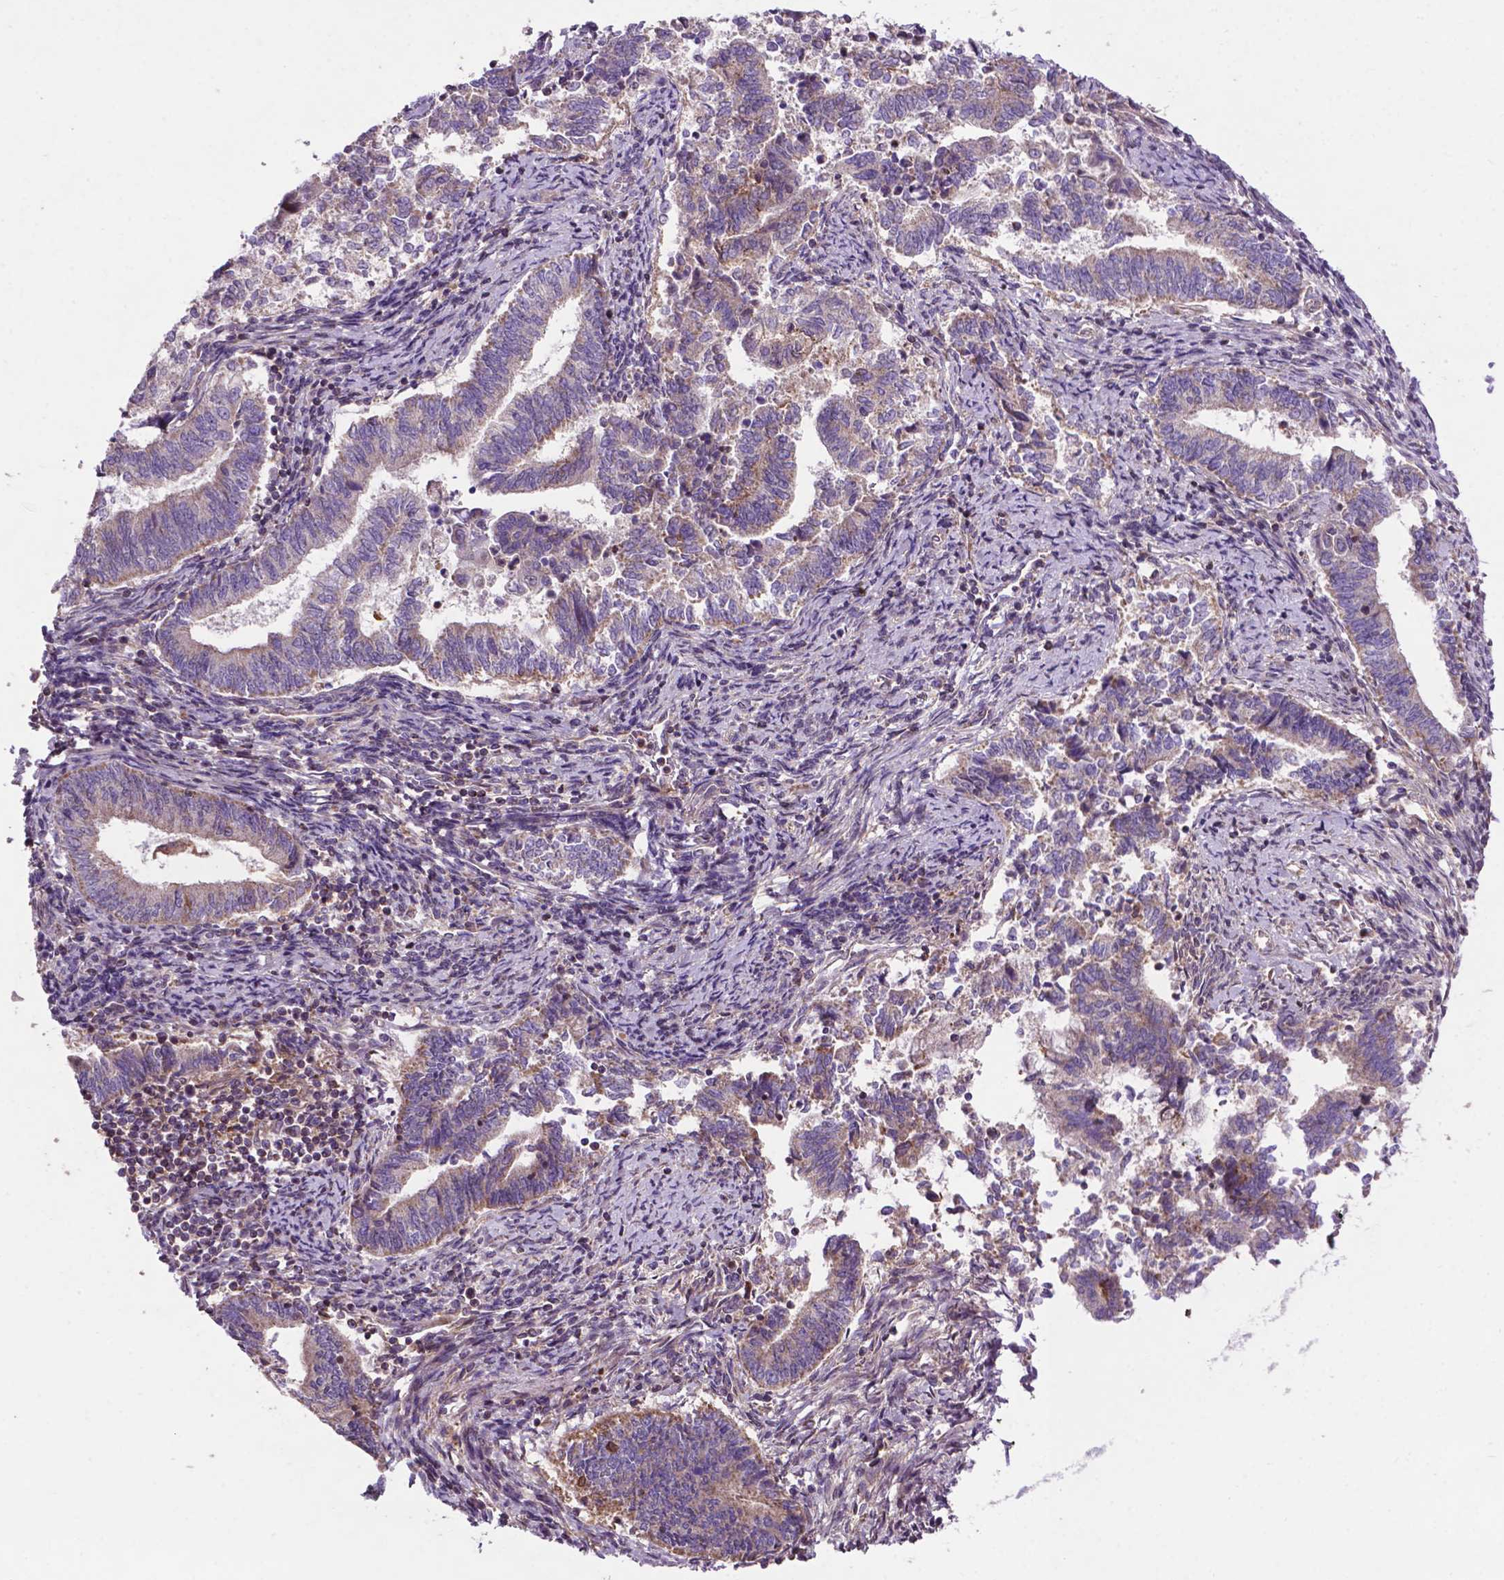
{"staining": {"intensity": "moderate", "quantity": "<25%", "location": "cytoplasmic/membranous"}, "tissue": "endometrial cancer", "cell_type": "Tumor cells", "image_type": "cancer", "snomed": [{"axis": "morphology", "description": "Adenocarcinoma, NOS"}, {"axis": "topography", "description": "Endometrium"}], "caption": "Tumor cells show moderate cytoplasmic/membranous expression in about <25% of cells in endometrial cancer.", "gene": "SPNS2", "patient": {"sex": "female", "age": 65}}